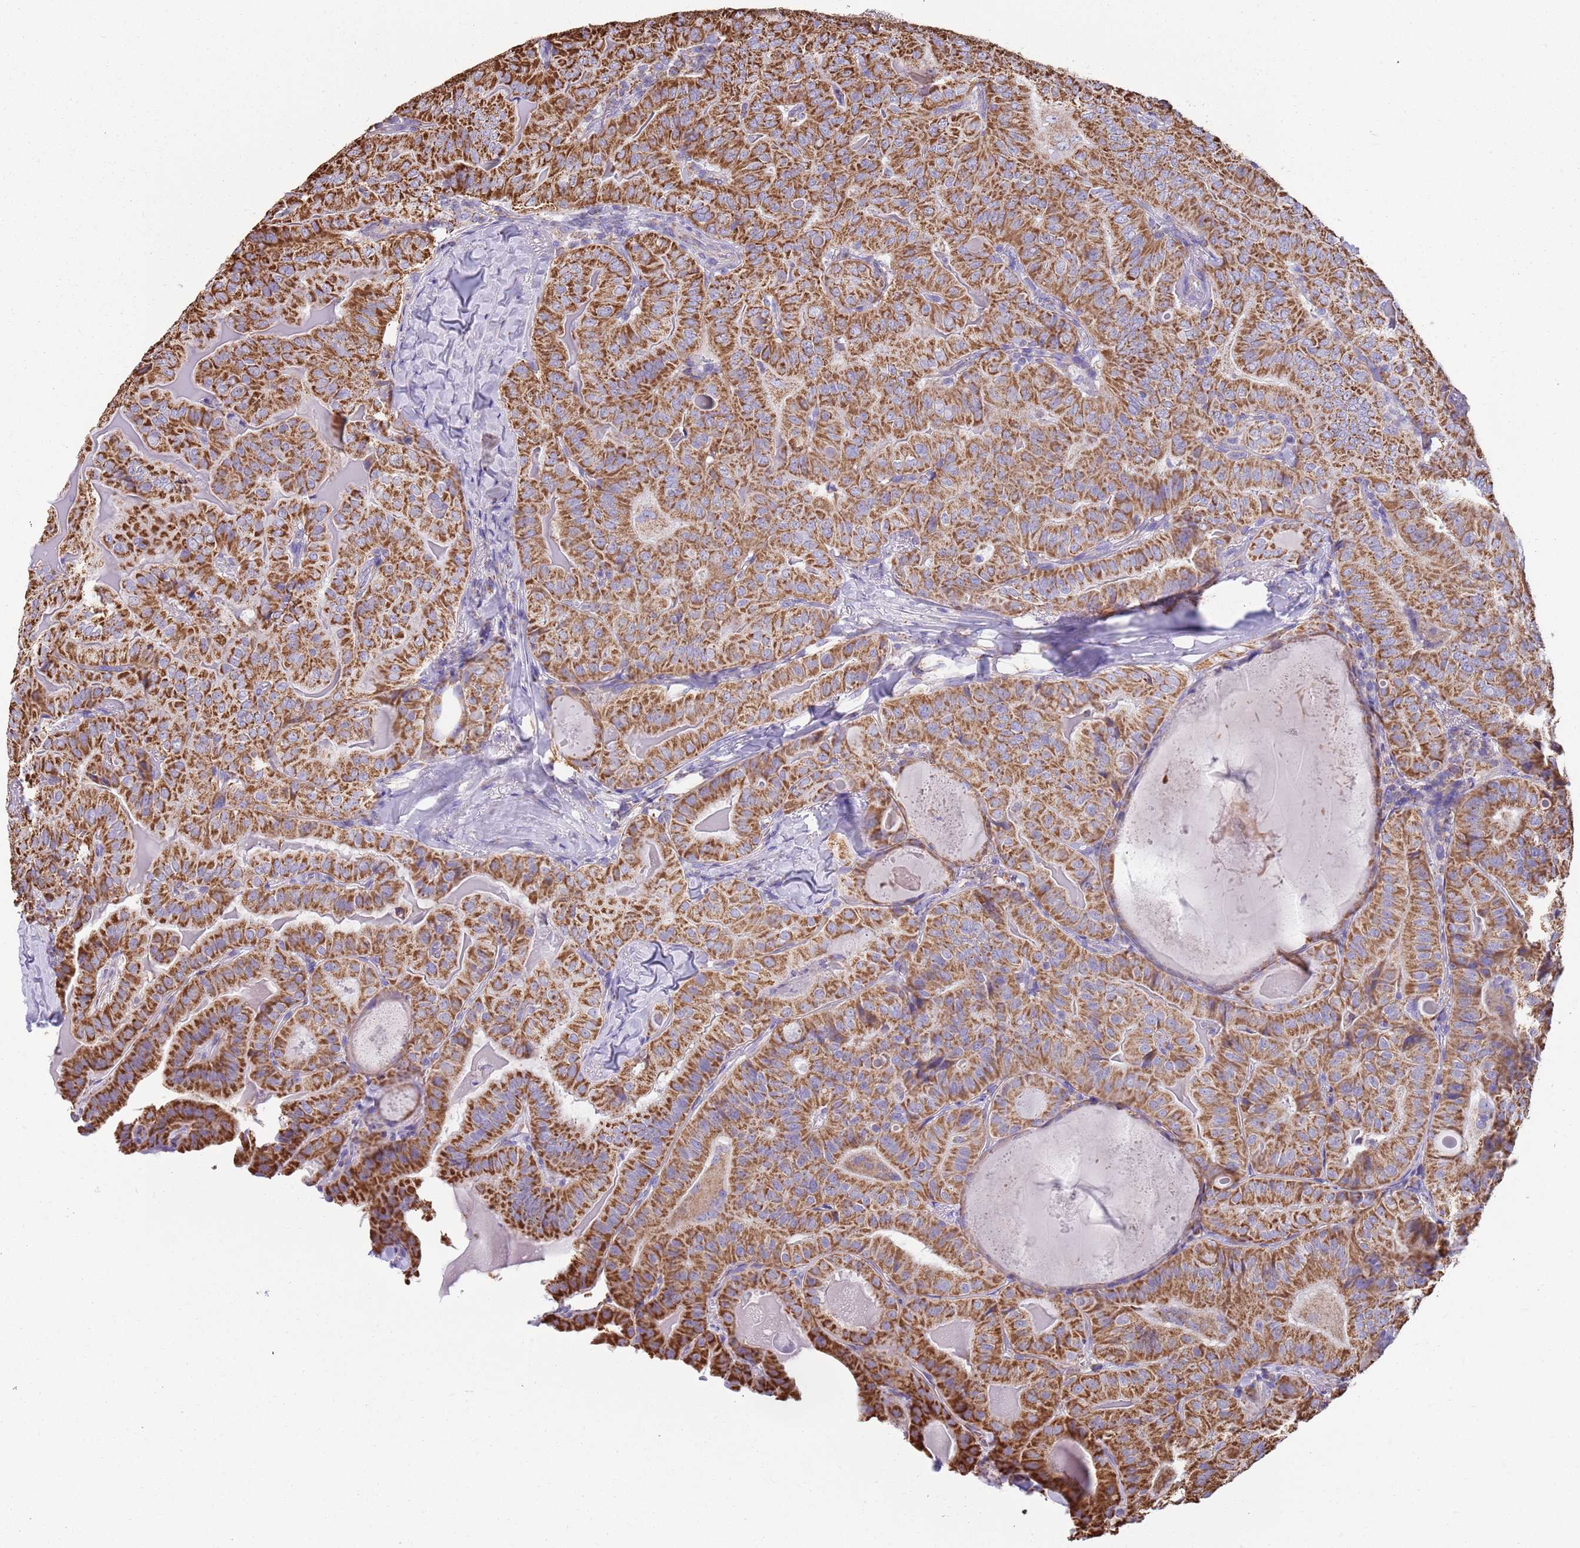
{"staining": {"intensity": "moderate", "quantity": ">75%", "location": "cytoplasmic/membranous"}, "tissue": "thyroid cancer", "cell_type": "Tumor cells", "image_type": "cancer", "snomed": [{"axis": "morphology", "description": "Papillary adenocarcinoma, NOS"}, {"axis": "topography", "description": "Thyroid gland"}], "caption": "Protein staining of thyroid papillary adenocarcinoma tissue shows moderate cytoplasmic/membranous positivity in about >75% of tumor cells.", "gene": "TTLL1", "patient": {"sex": "female", "age": 68}}